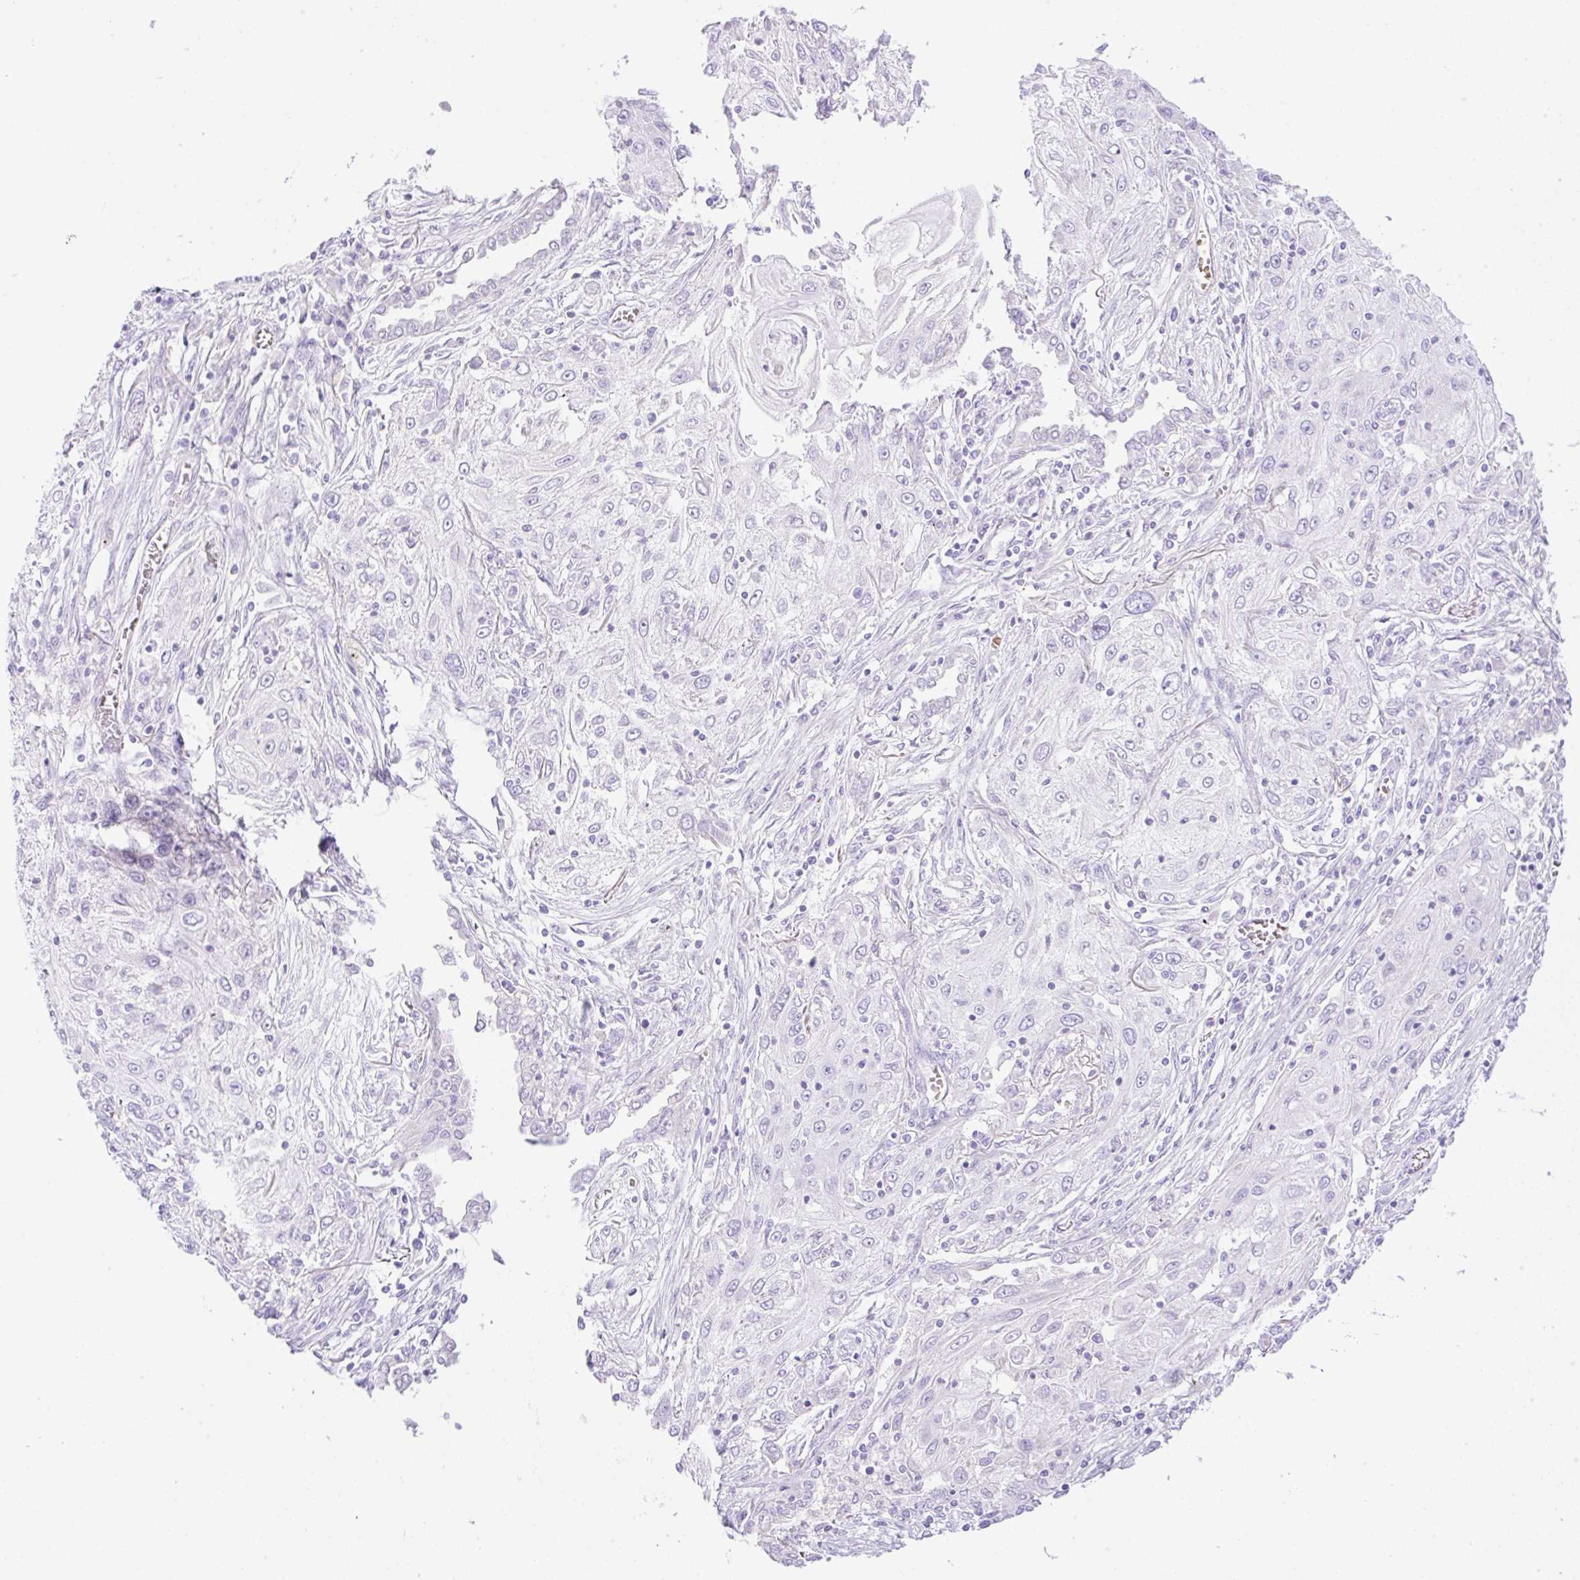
{"staining": {"intensity": "negative", "quantity": "none", "location": "none"}, "tissue": "lung cancer", "cell_type": "Tumor cells", "image_type": "cancer", "snomed": [{"axis": "morphology", "description": "Squamous cell carcinoma, NOS"}, {"axis": "topography", "description": "Lung"}], "caption": "High magnification brightfield microscopy of squamous cell carcinoma (lung) stained with DAB (brown) and counterstained with hematoxylin (blue): tumor cells show no significant positivity.", "gene": "CDX1", "patient": {"sex": "female", "age": 69}}